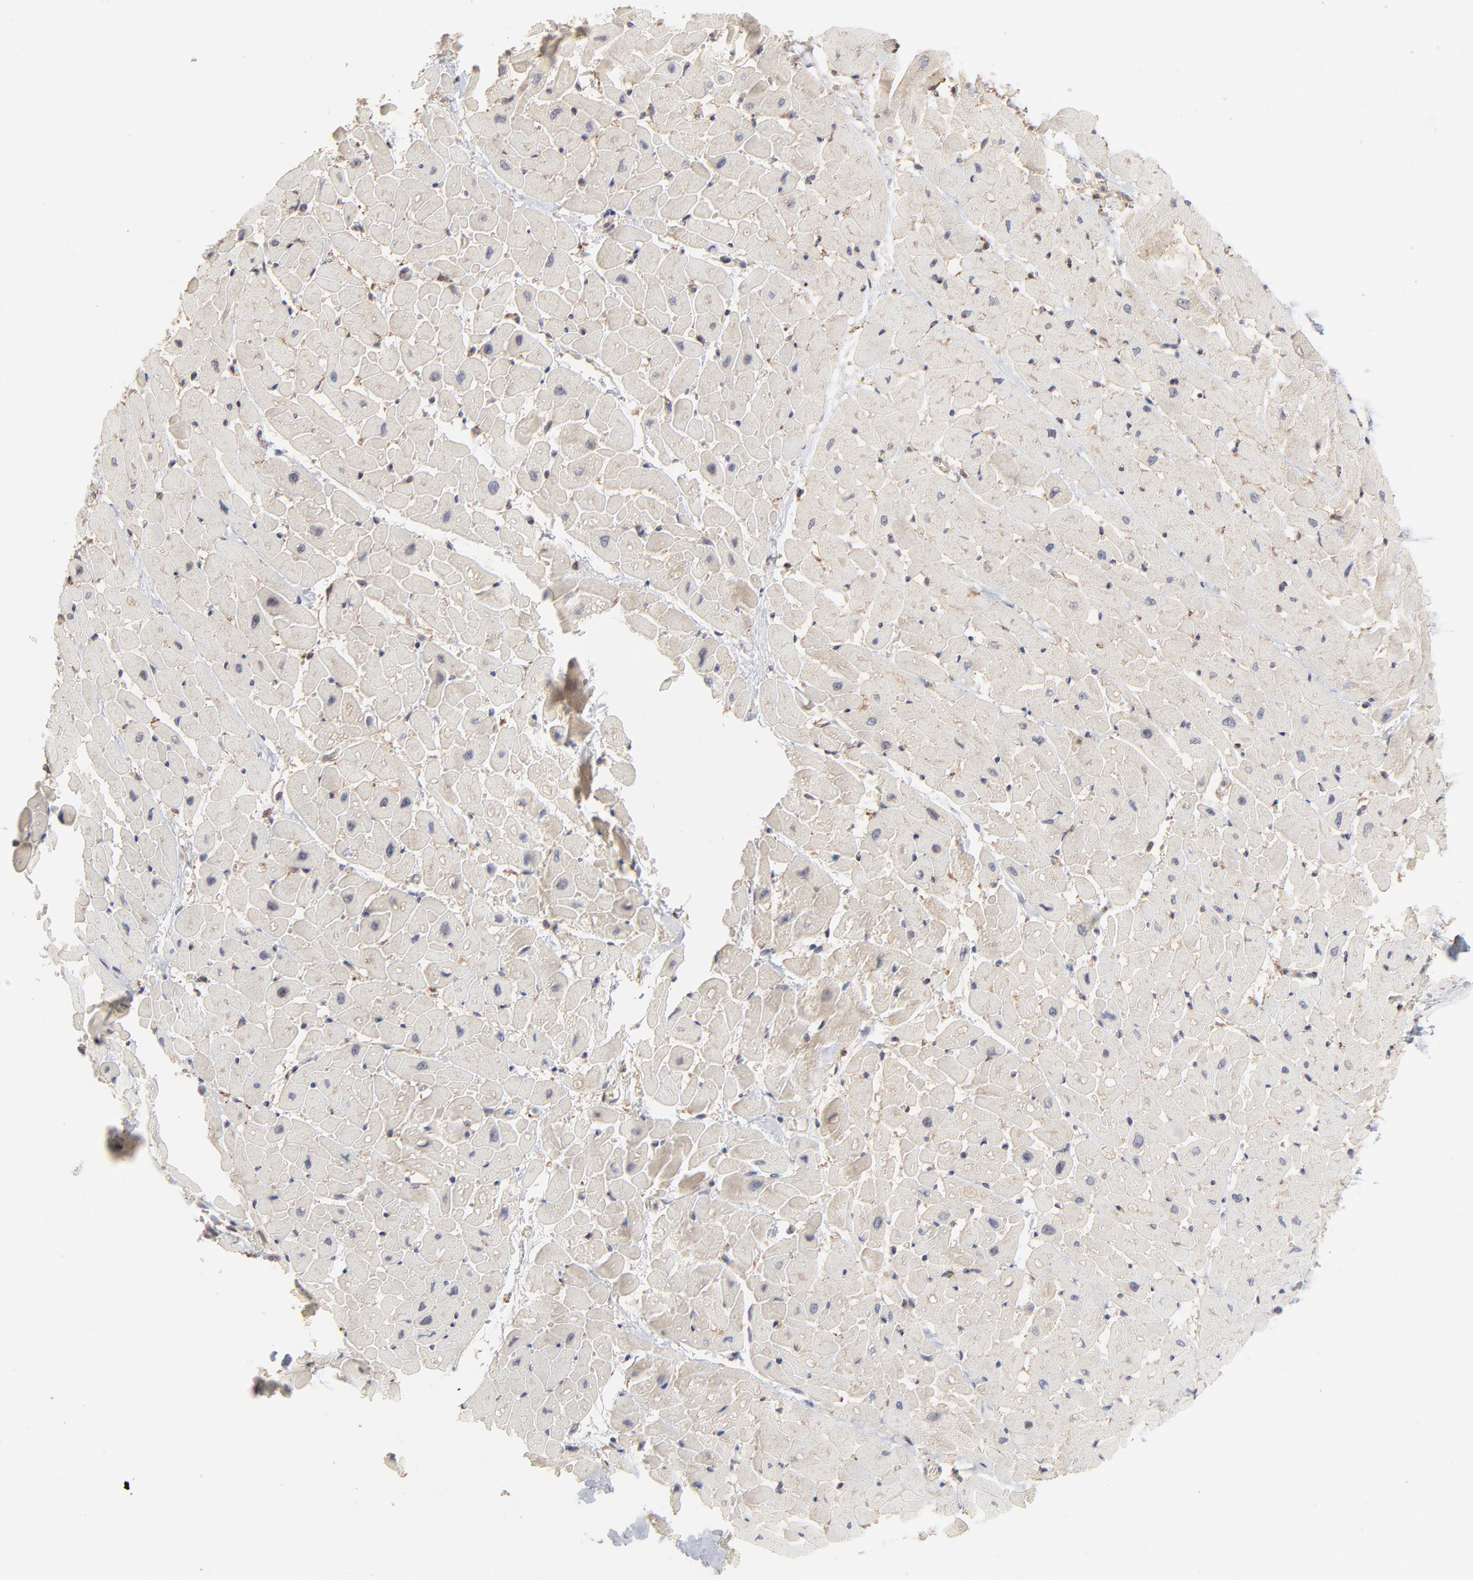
{"staining": {"intensity": "weak", "quantity": "<25%", "location": "cytoplasmic/membranous"}, "tissue": "heart muscle", "cell_type": "Cardiomyocytes", "image_type": "normal", "snomed": [{"axis": "morphology", "description": "Normal tissue, NOS"}, {"axis": "topography", "description": "Heart"}], "caption": "This is a photomicrograph of immunohistochemistry staining of unremarkable heart muscle, which shows no staining in cardiomyocytes. The staining was performed using DAB (3,3'-diaminobenzidine) to visualize the protein expression in brown, while the nuclei were stained in blue with hematoxylin (Magnification: 20x).", "gene": "RNF213", "patient": {"sex": "male", "age": 45}}